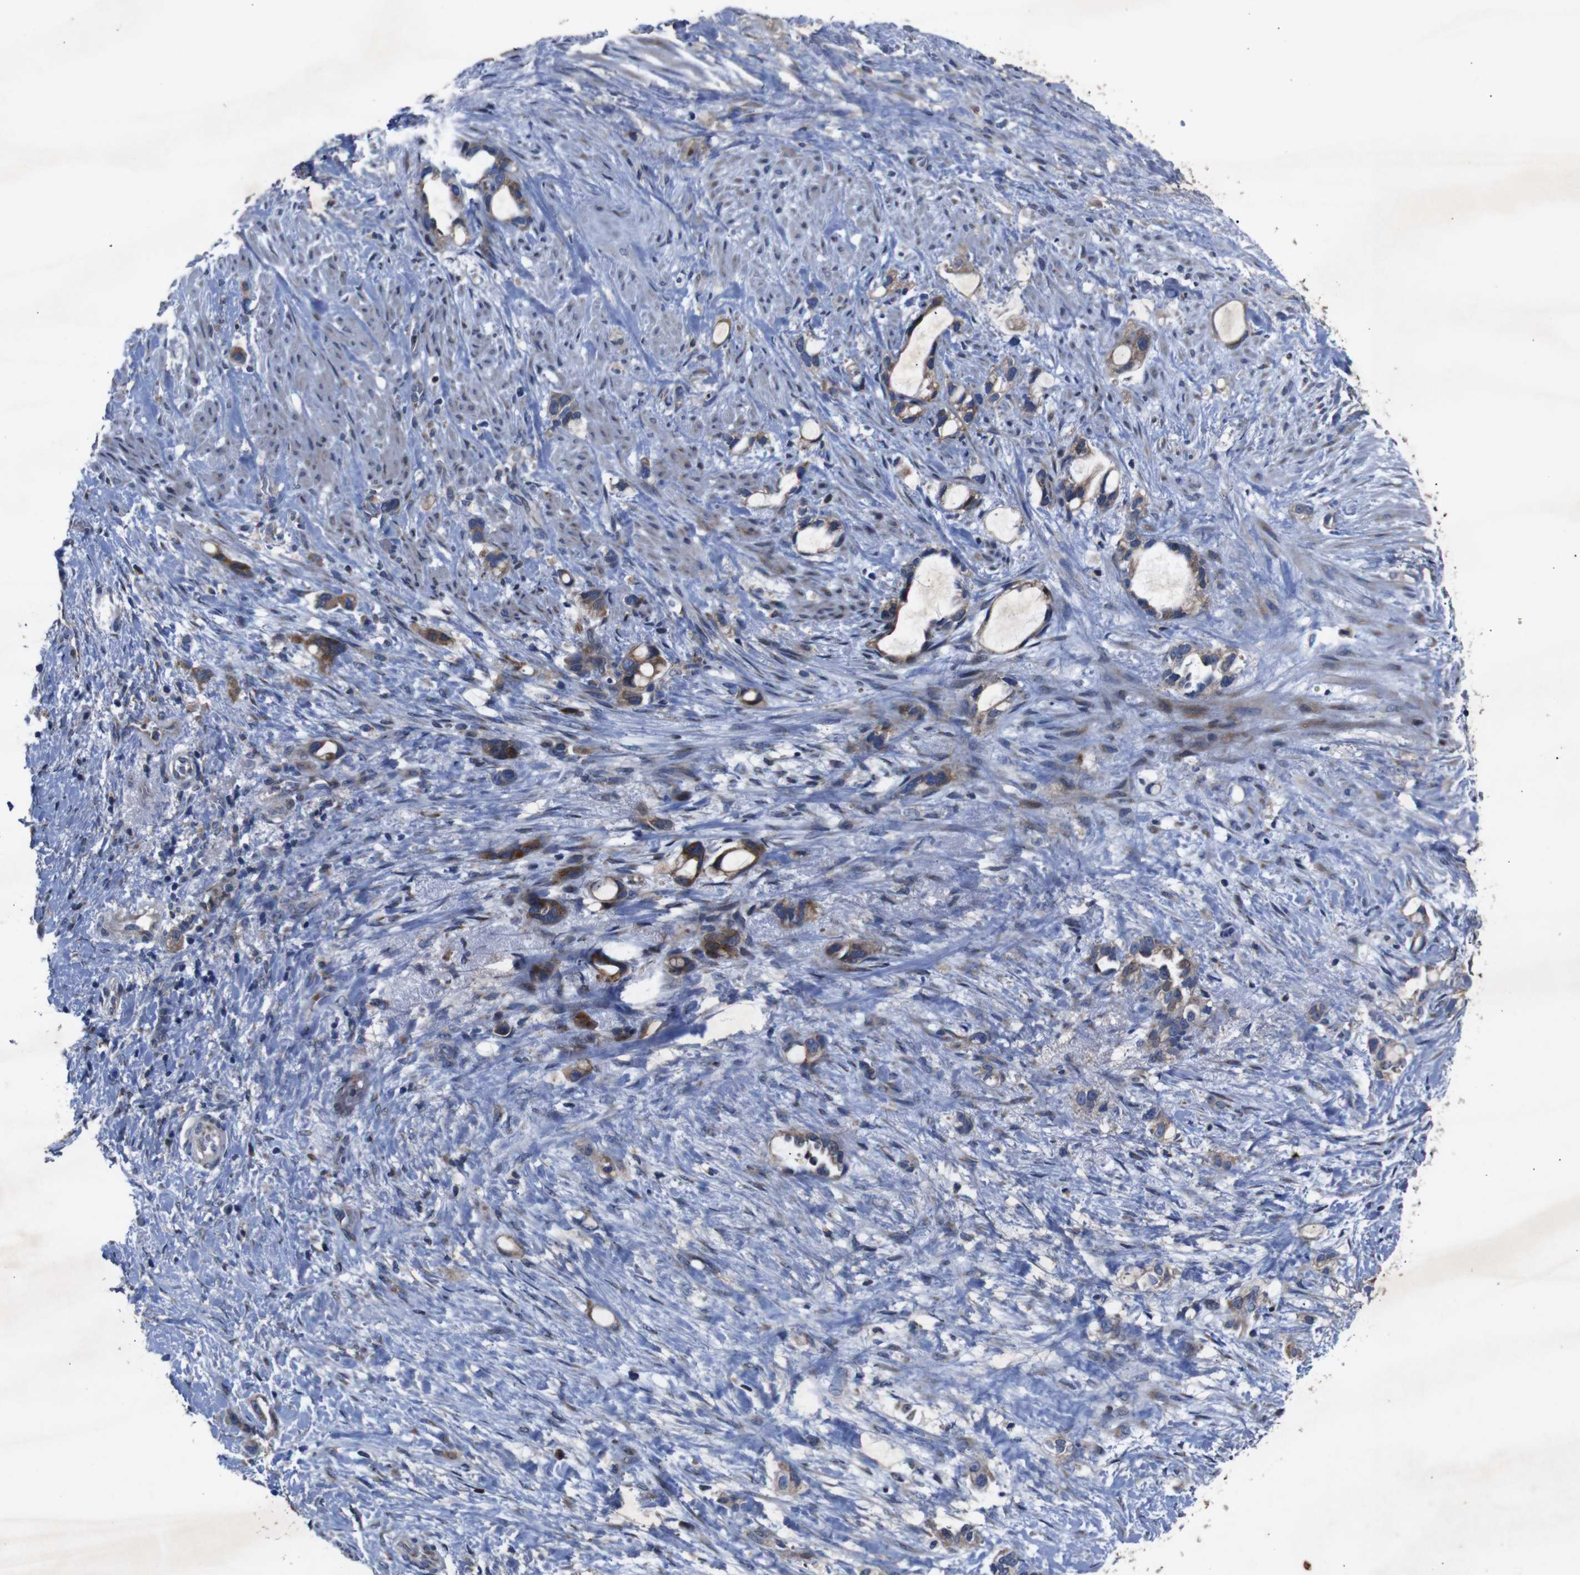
{"staining": {"intensity": "moderate", "quantity": ">75%", "location": "cytoplasmic/membranous"}, "tissue": "liver cancer", "cell_type": "Tumor cells", "image_type": "cancer", "snomed": [{"axis": "morphology", "description": "Cholangiocarcinoma"}, {"axis": "topography", "description": "Liver"}], "caption": "Protein analysis of liver cholangiocarcinoma tissue shows moderate cytoplasmic/membranous expression in about >75% of tumor cells.", "gene": "CHST10", "patient": {"sex": "female", "age": 65}}